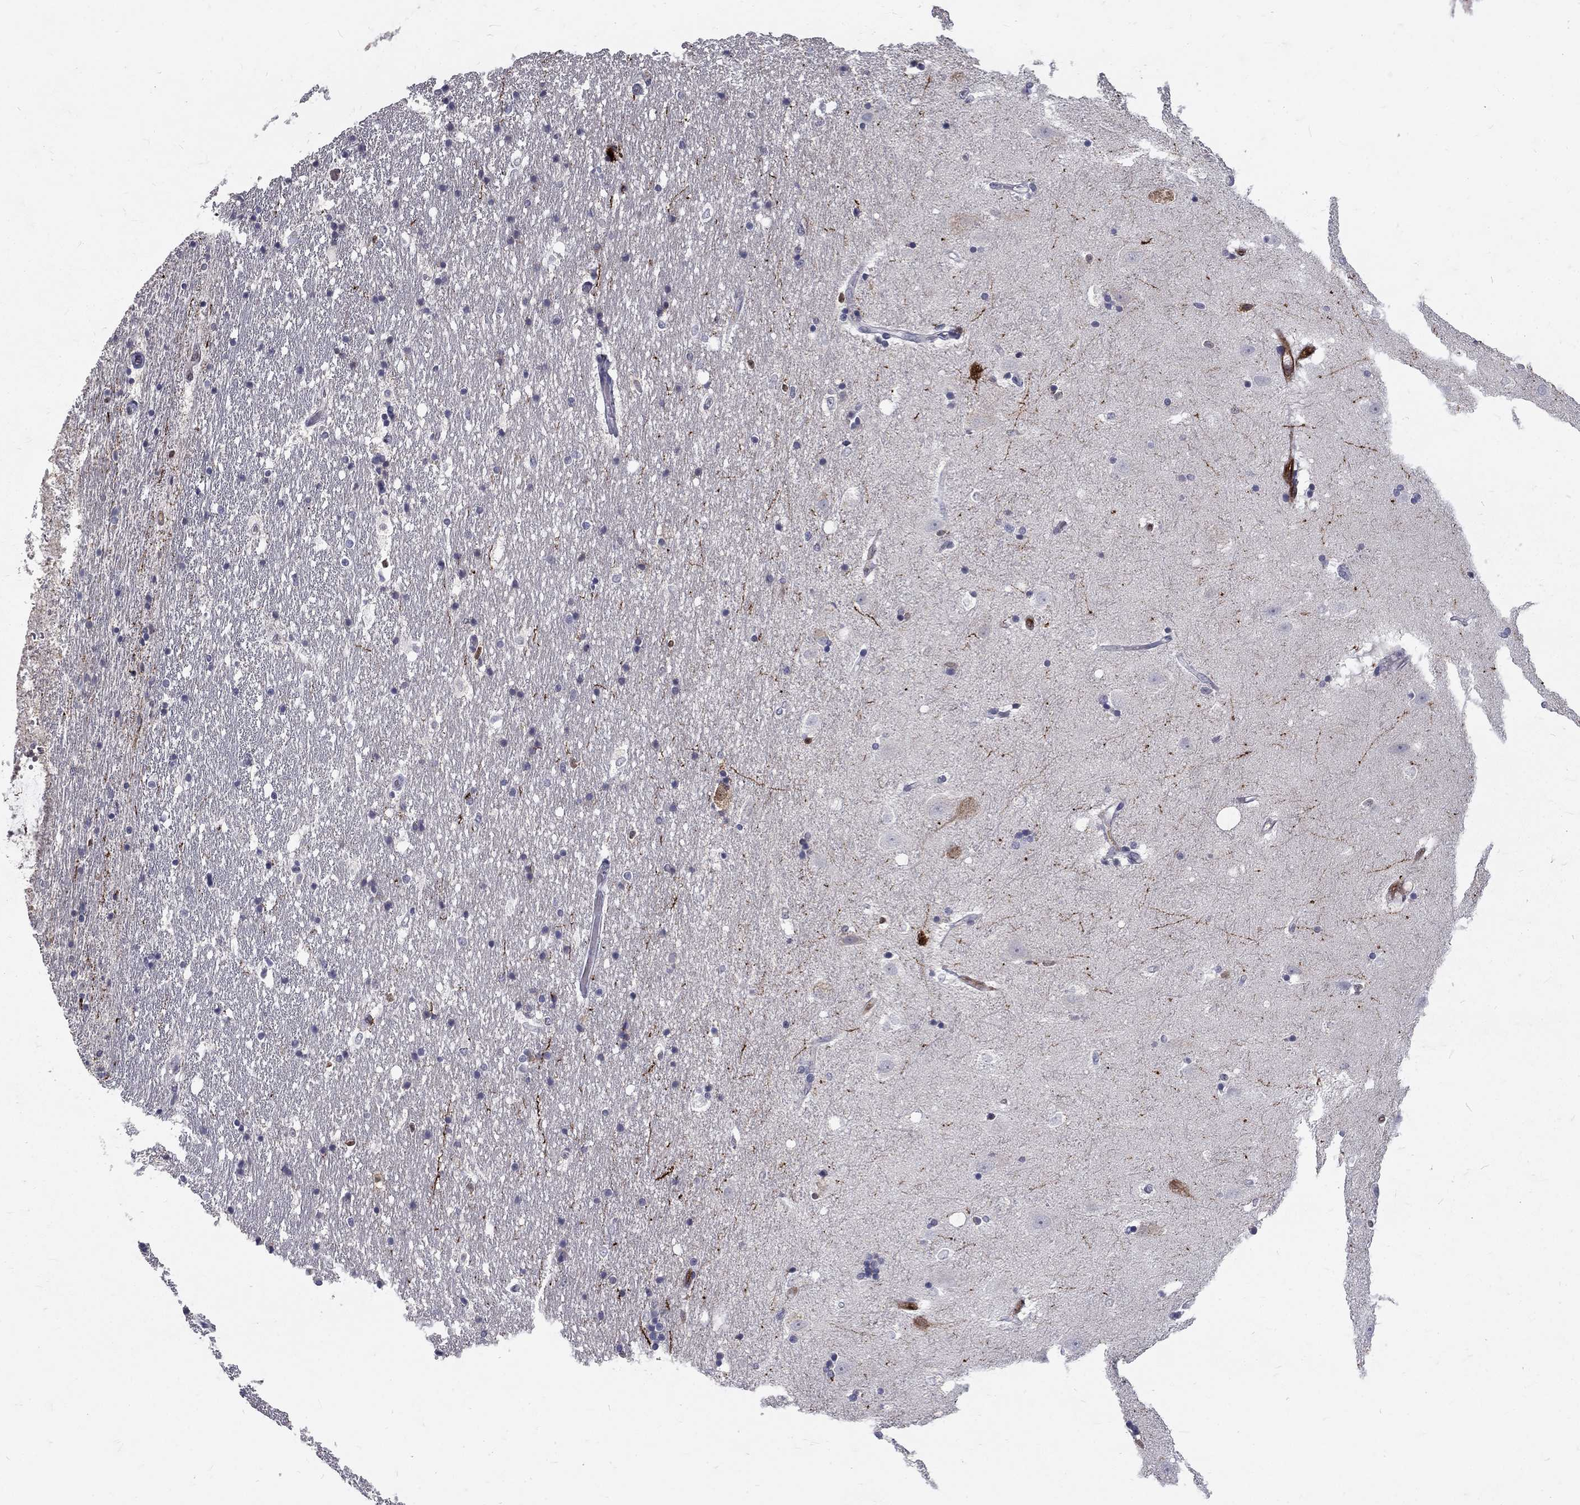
{"staining": {"intensity": "strong", "quantity": "<25%", "location": "cytoplasmic/membranous"}, "tissue": "hippocampus", "cell_type": "Glial cells", "image_type": "normal", "snomed": [{"axis": "morphology", "description": "Normal tissue, NOS"}, {"axis": "topography", "description": "Hippocampus"}], "caption": "A medium amount of strong cytoplasmic/membranous expression is seen in about <25% of glial cells in unremarkable hippocampus.", "gene": "NOS1", "patient": {"sex": "male", "age": 49}}